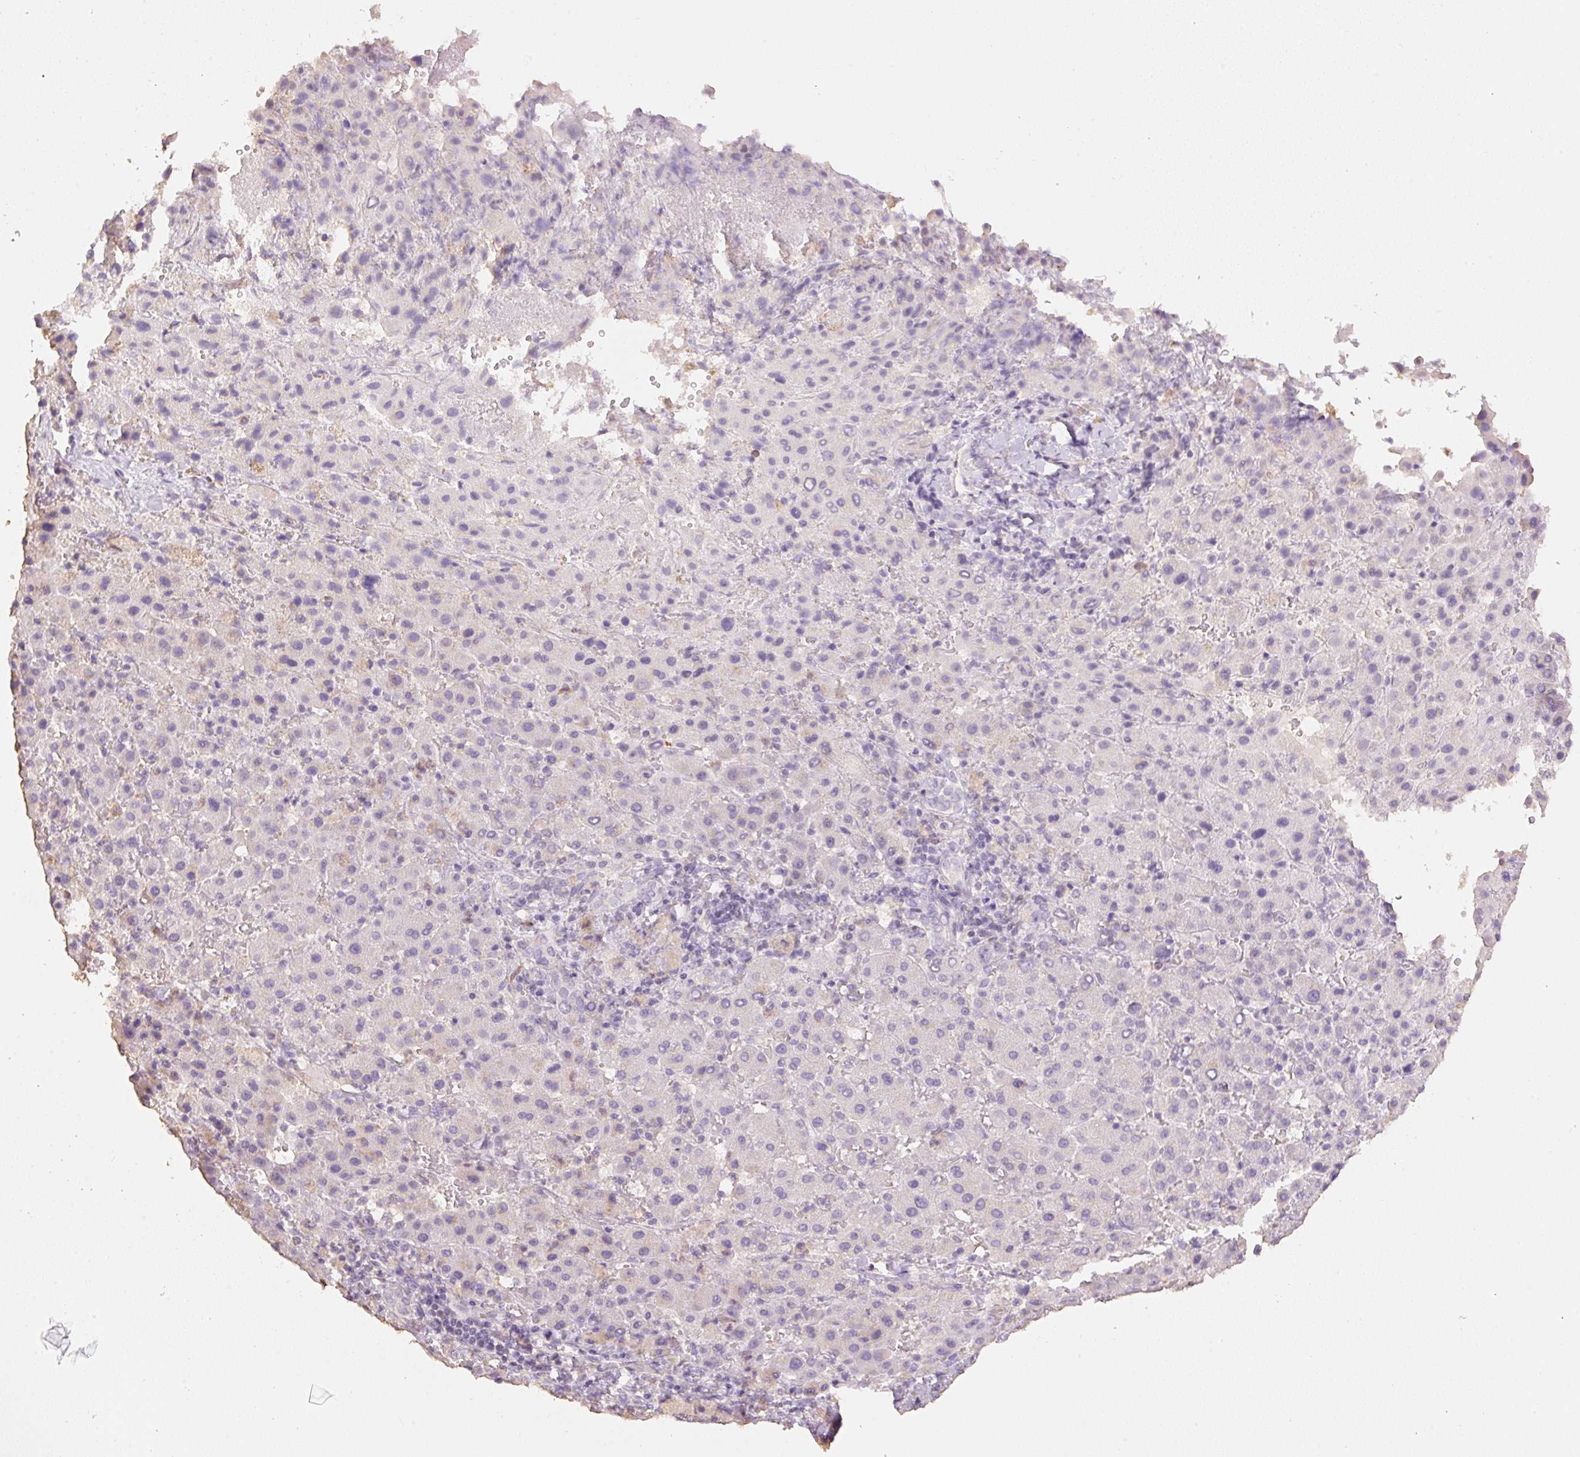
{"staining": {"intensity": "negative", "quantity": "none", "location": "none"}, "tissue": "liver cancer", "cell_type": "Tumor cells", "image_type": "cancer", "snomed": [{"axis": "morphology", "description": "Carcinoma, Hepatocellular, NOS"}, {"axis": "topography", "description": "Liver"}], "caption": "Immunohistochemistry (IHC) of hepatocellular carcinoma (liver) displays no positivity in tumor cells.", "gene": "MBOAT7", "patient": {"sex": "female", "age": 58}}